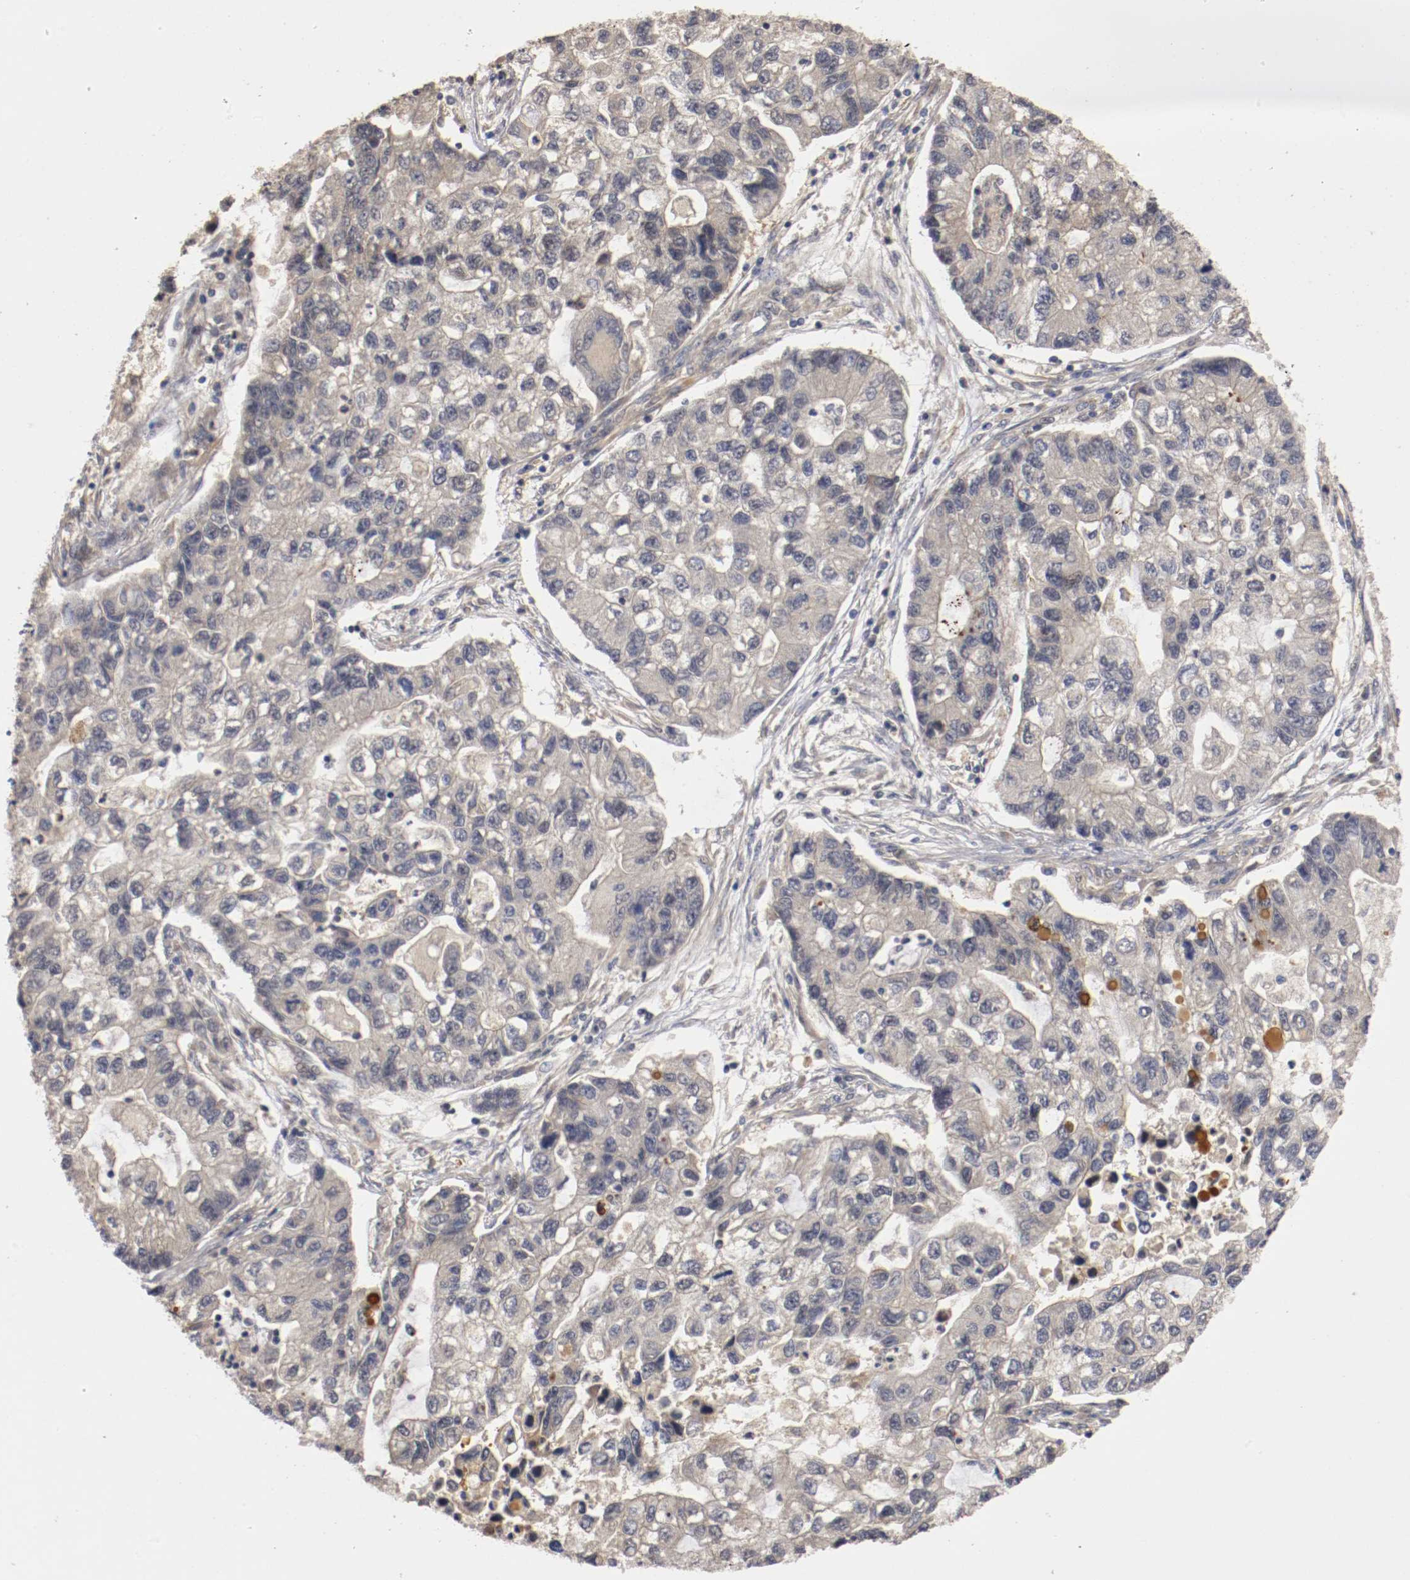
{"staining": {"intensity": "weak", "quantity": ">75%", "location": "cytoplasmic/membranous"}, "tissue": "lung cancer", "cell_type": "Tumor cells", "image_type": "cancer", "snomed": [{"axis": "morphology", "description": "Adenocarcinoma, NOS"}, {"axis": "topography", "description": "Lung"}], "caption": "IHC photomicrograph of neoplastic tissue: lung cancer (adenocarcinoma) stained using immunohistochemistry reveals low levels of weak protein expression localized specifically in the cytoplasmic/membranous of tumor cells, appearing as a cytoplasmic/membranous brown color.", "gene": "TNFRSF1B", "patient": {"sex": "female", "age": 51}}